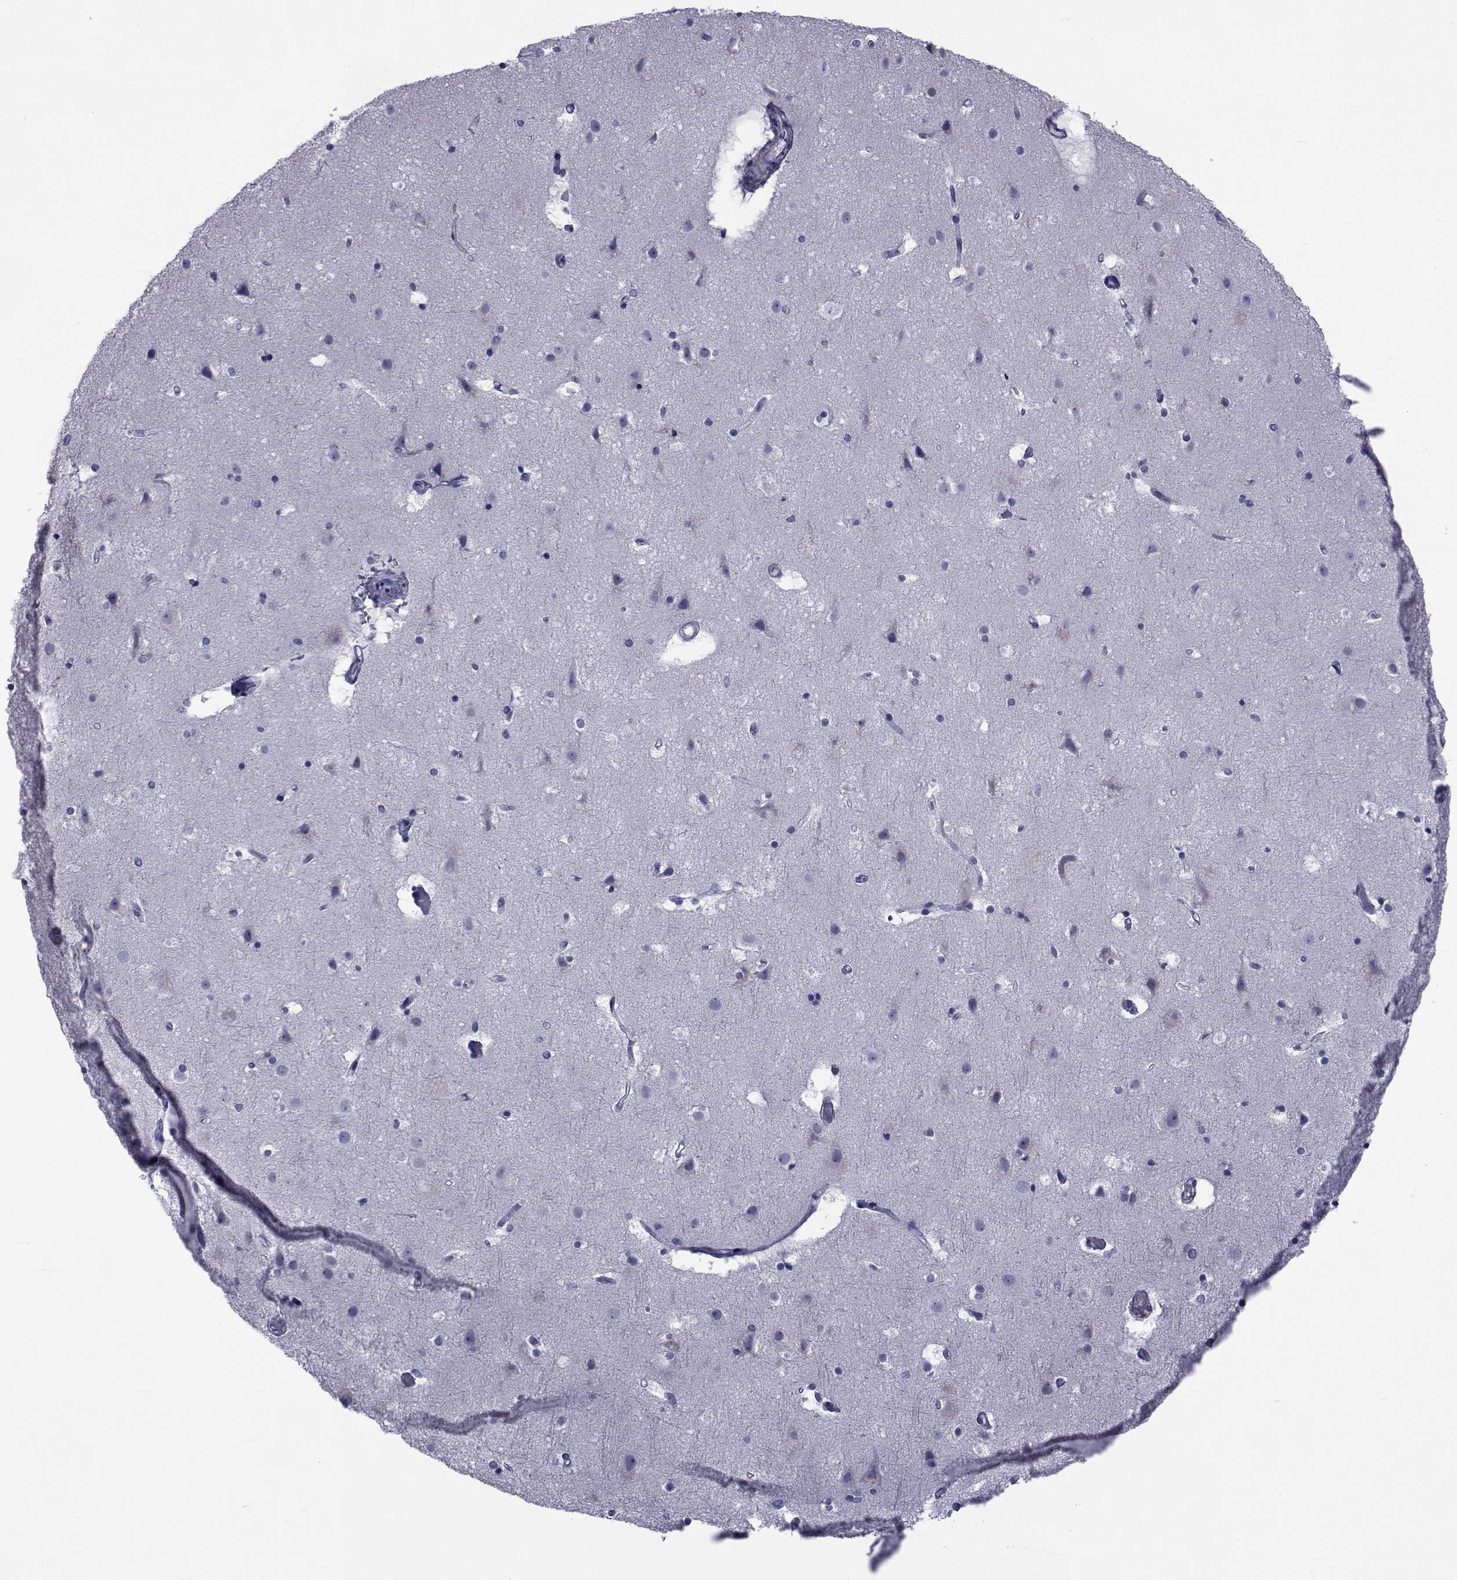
{"staining": {"intensity": "negative", "quantity": "none", "location": "none"}, "tissue": "cerebral cortex", "cell_type": "Endothelial cells", "image_type": "normal", "snomed": [{"axis": "morphology", "description": "Normal tissue, NOS"}, {"axis": "topography", "description": "Cerebral cortex"}], "caption": "Immunohistochemistry histopathology image of normal human cerebral cortex stained for a protein (brown), which displays no expression in endothelial cells. (DAB (3,3'-diaminobenzidine) immunohistochemistry visualized using brightfield microscopy, high magnification).", "gene": "GKAP1", "patient": {"sex": "female", "age": 52}}